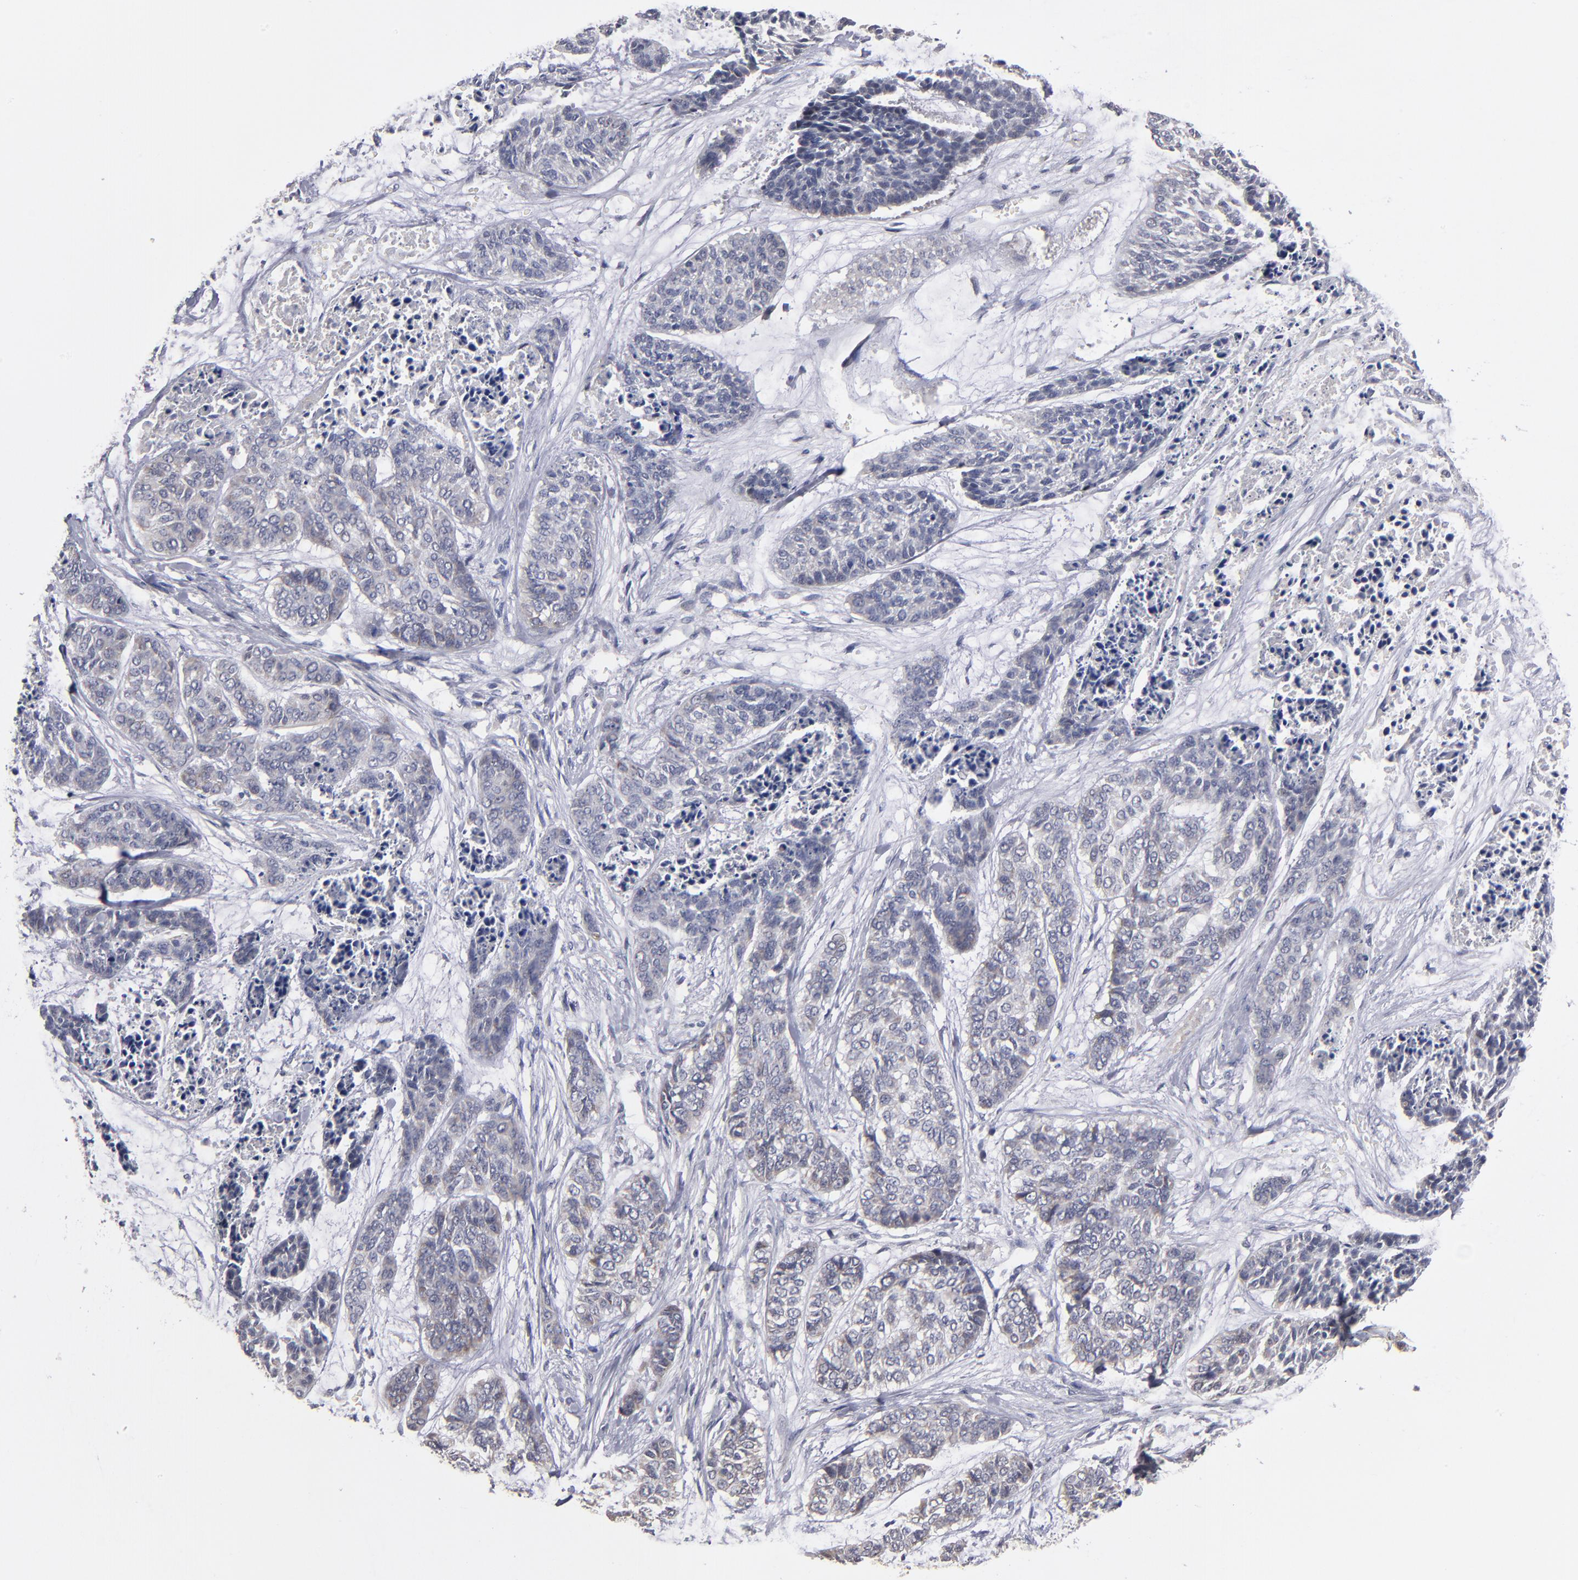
{"staining": {"intensity": "weak", "quantity": "<25%", "location": "cytoplasmic/membranous"}, "tissue": "skin cancer", "cell_type": "Tumor cells", "image_type": "cancer", "snomed": [{"axis": "morphology", "description": "Basal cell carcinoma"}, {"axis": "topography", "description": "Skin"}], "caption": "This is a photomicrograph of immunohistochemistry (IHC) staining of basal cell carcinoma (skin), which shows no expression in tumor cells.", "gene": "EXD2", "patient": {"sex": "female", "age": 64}}